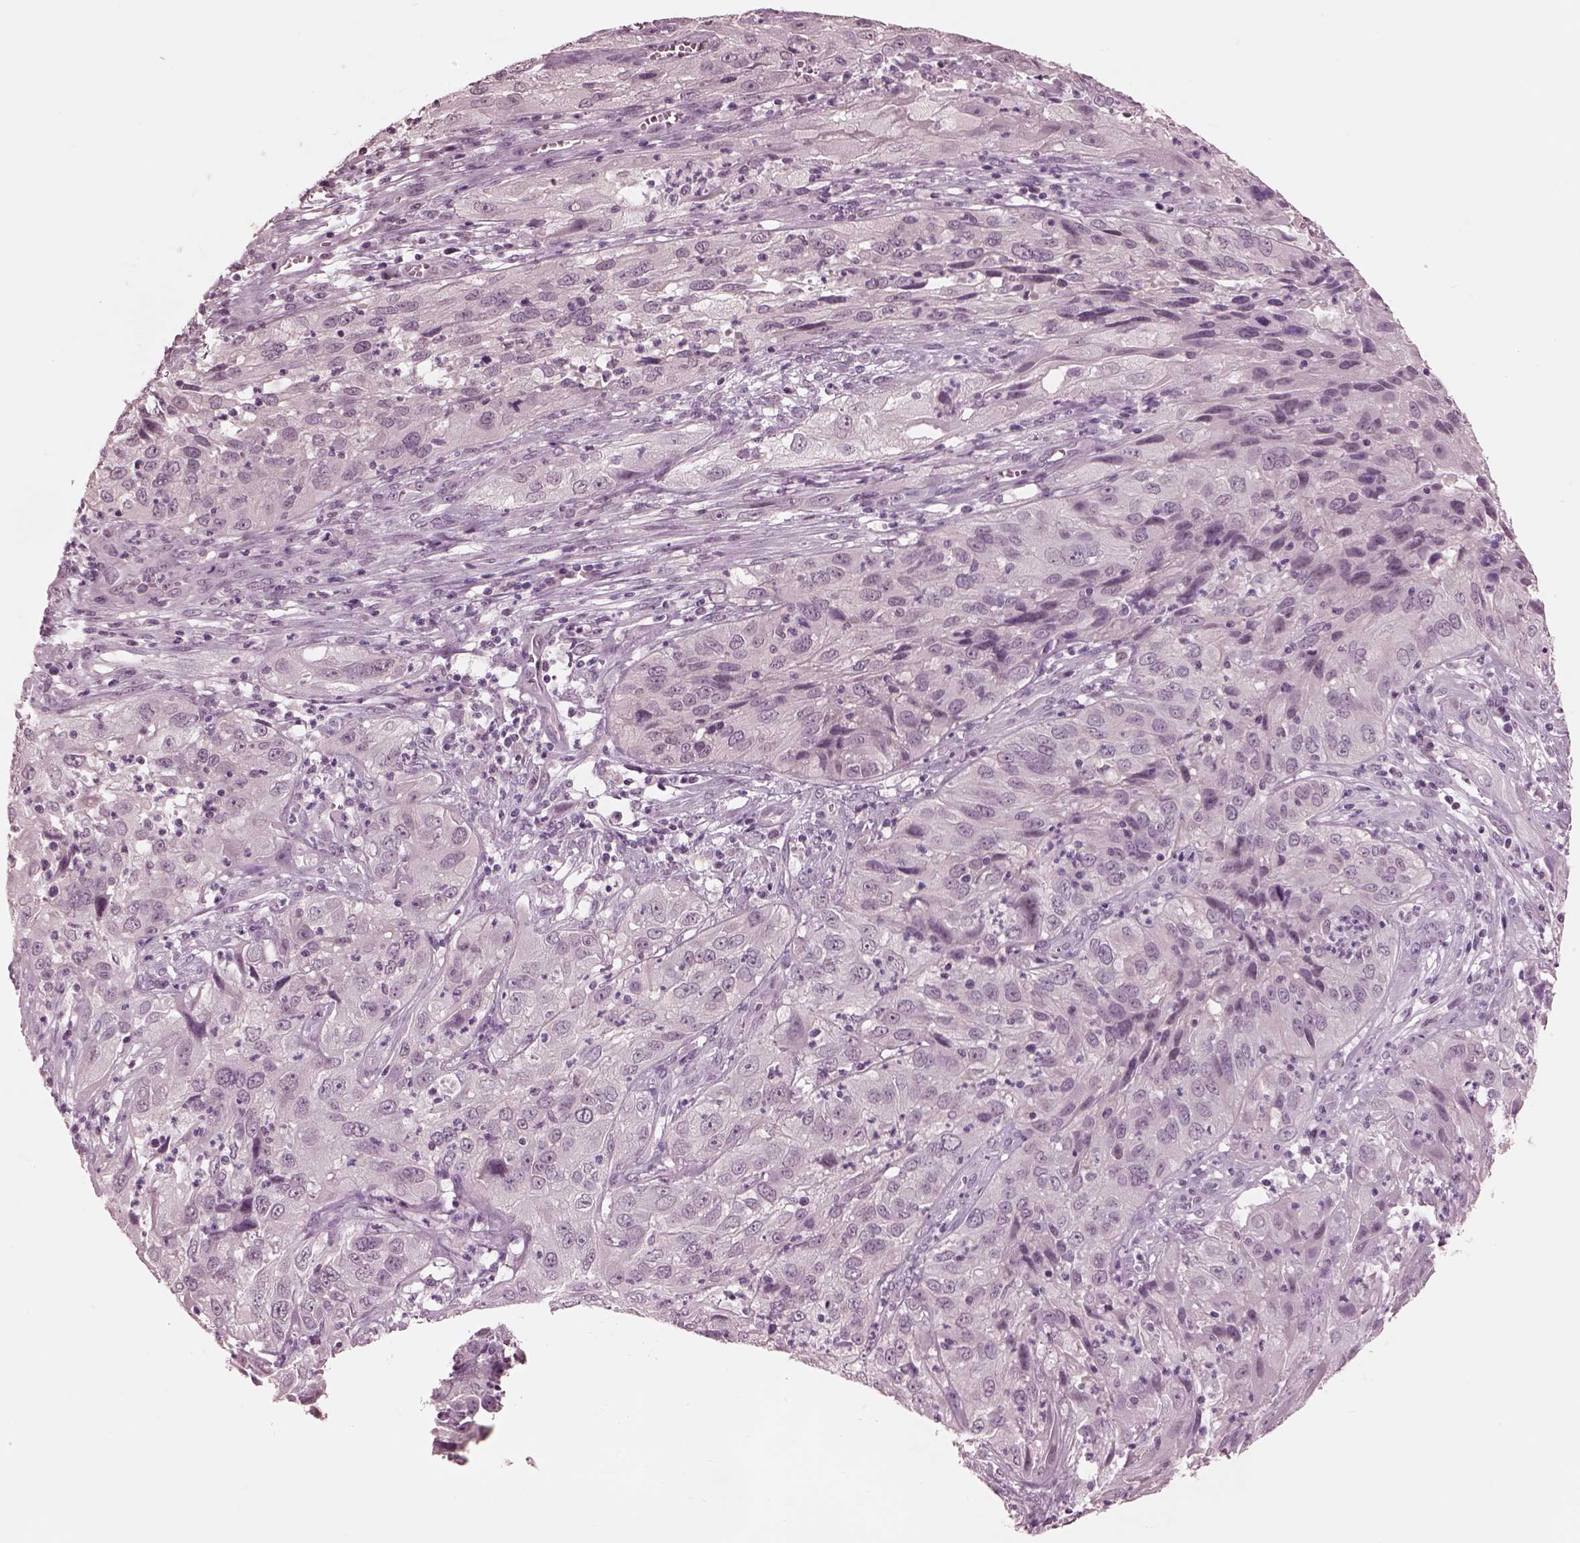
{"staining": {"intensity": "negative", "quantity": "none", "location": "none"}, "tissue": "cervical cancer", "cell_type": "Tumor cells", "image_type": "cancer", "snomed": [{"axis": "morphology", "description": "Squamous cell carcinoma, NOS"}, {"axis": "topography", "description": "Cervix"}], "caption": "This micrograph is of cervical cancer stained with IHC to label a protein in brown with the nuclei are counter-stained blue. There is no positivity in tumor cells. (IHC, brightfield microscopy, high magnification).", "gene": "GARIN4", "patient": {"sex": "female", "age": 32}}